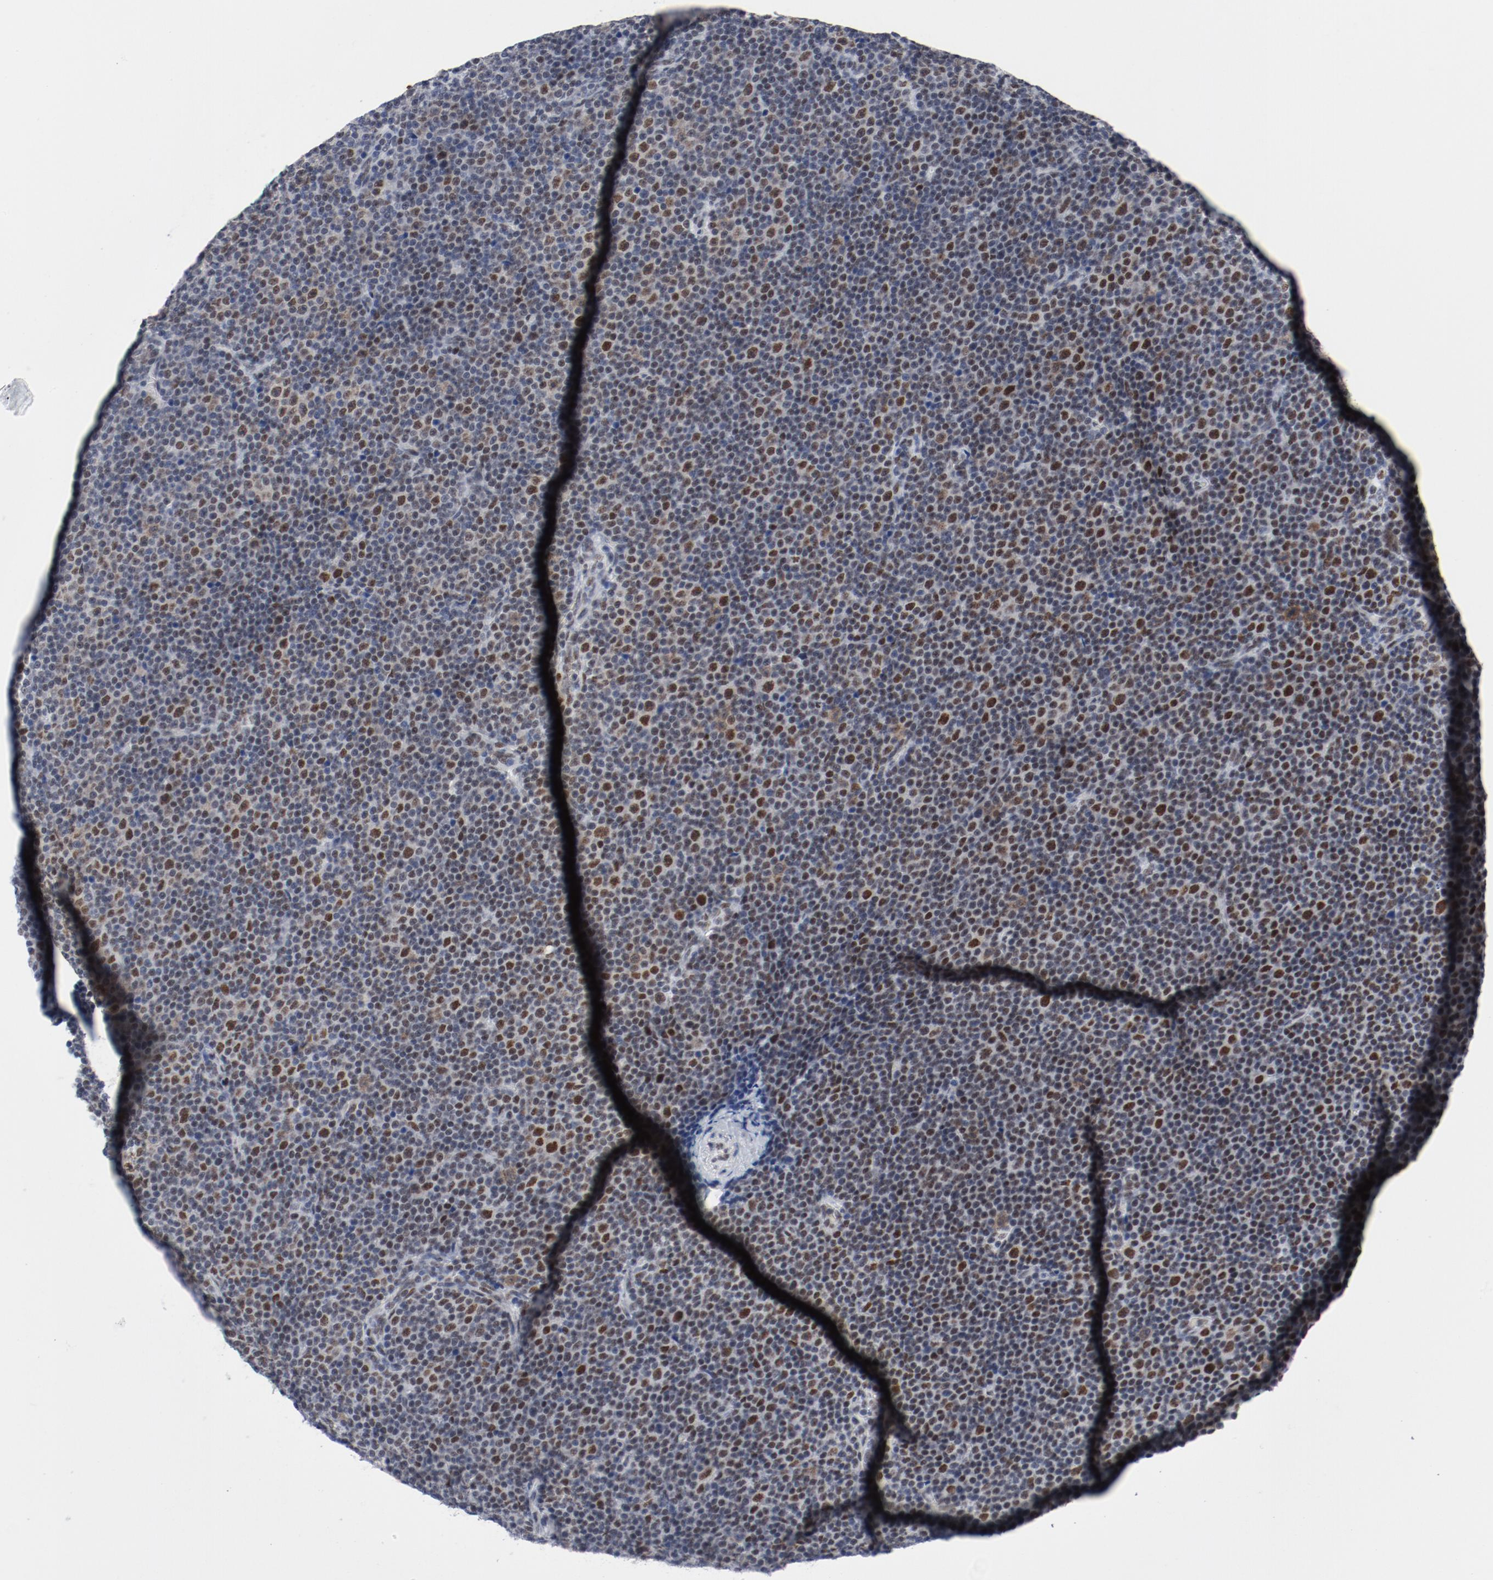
{"staining": {"intensity": "strong", "quantity": "25%-75%", "location": "nuclear"}, "tissue": "lymphoma", "cell_type": "Tumor cells", "image_type": "cancer", "snomed": [{"axis": "morphology", "description": "Malignant lymphoma, non-Hodgkin's type, Low grade"}, {"axis": "topography", "description": "Lymph node"}], "caption": "The photomicrograph demonstrates immunohistochemical staining of lymphoma. There is strong nuclear expression is present in approximately 25%-75% of tumor cells.", "gene": "ARNT", "patient": {"sex": "female", "age": 67}}